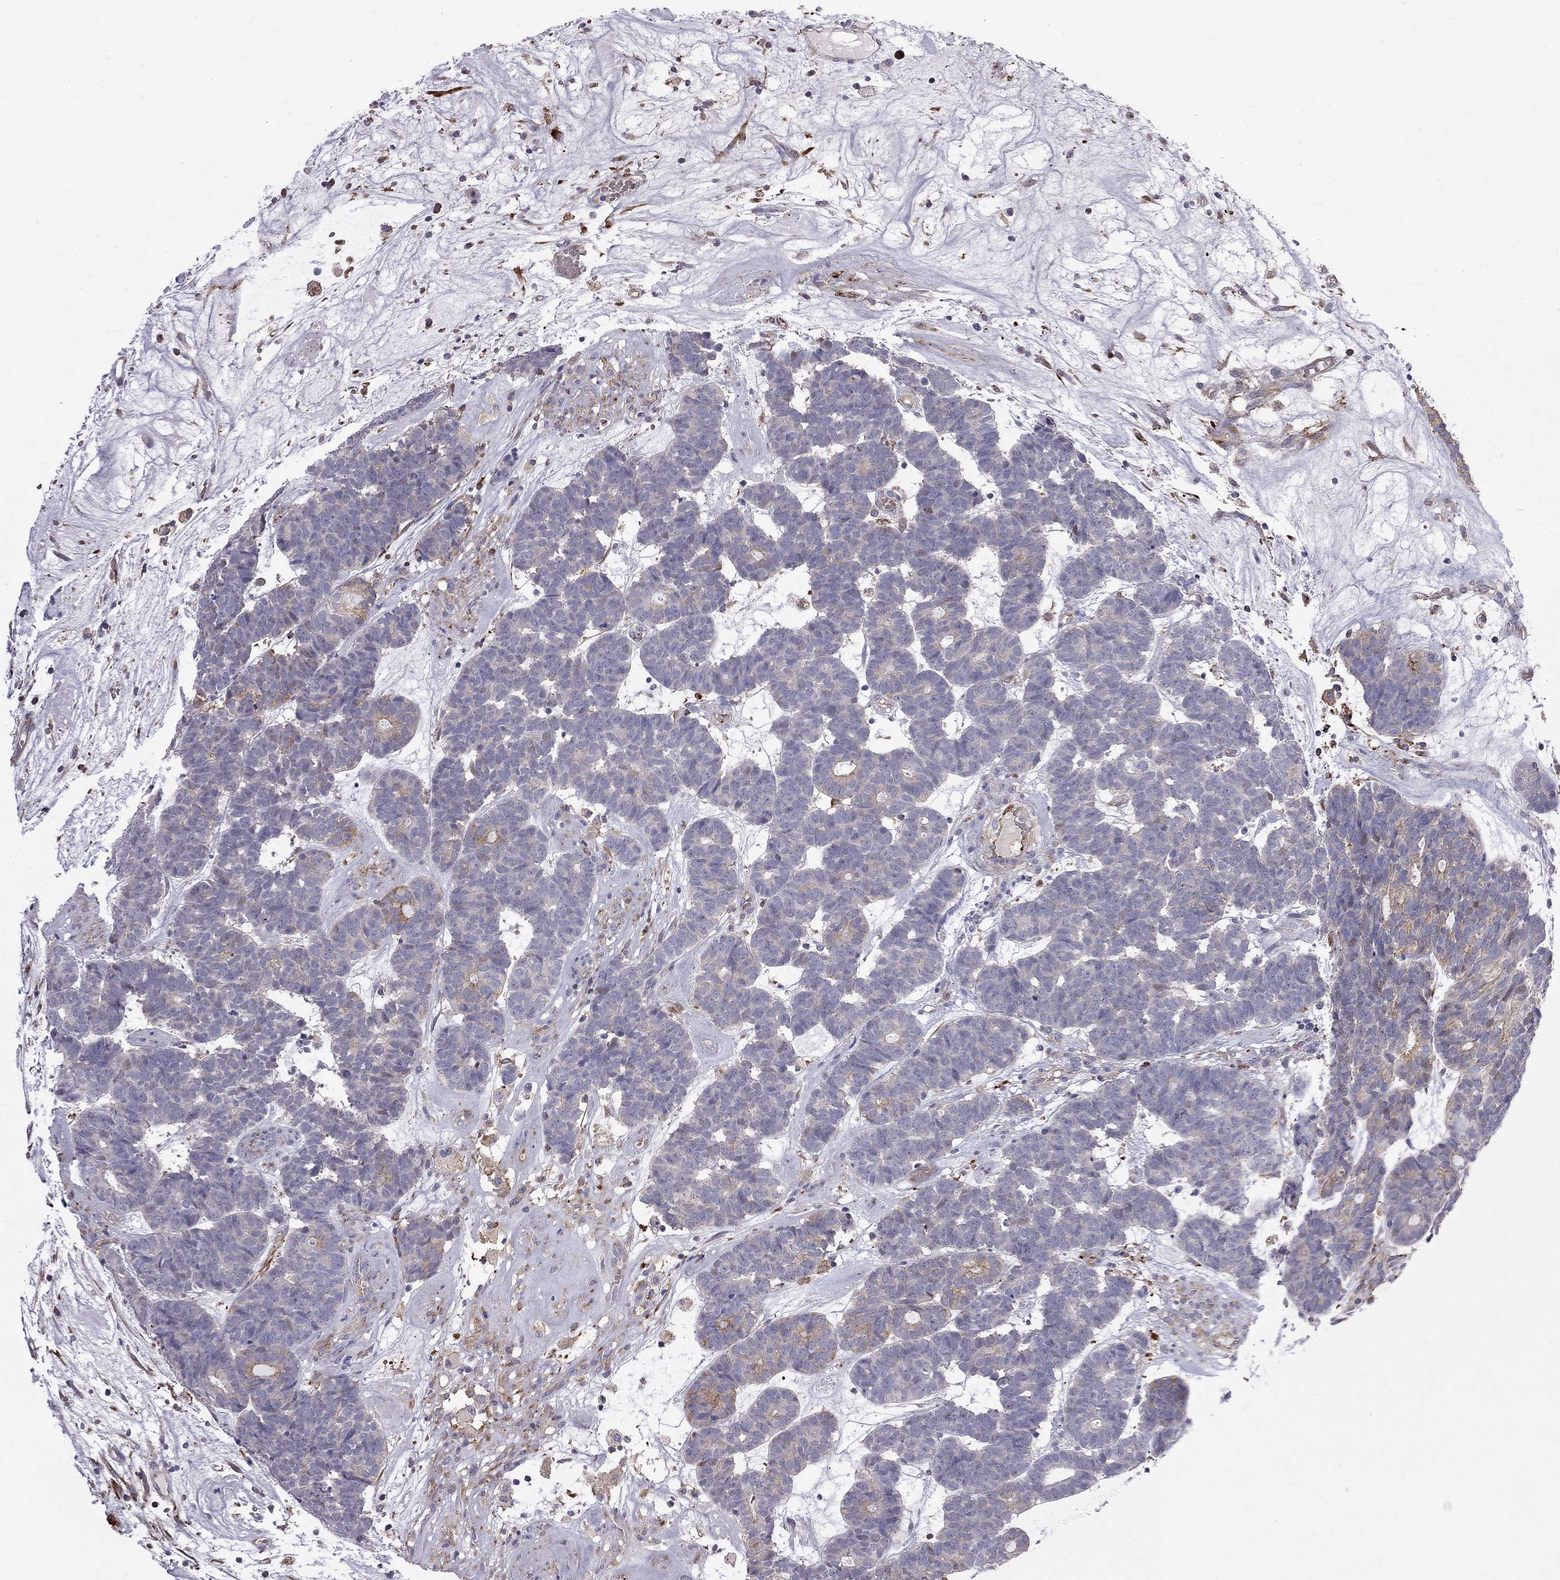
{"staining": {"intensity": "moderate", "quantity": "<25%", "location": "cytoplasmic/membranous"}, "tissue": "head and neck cancer", "cell_type": "Tumor cells", "image_type": "cancer", "snomed": [{"axis": "morphology", "description": "Adenocarcinoma, NOS"}, {"axis": "topography", "description": "Head-Neck"}], "caption": "Immunohistochemistry of adenocarcinoma (head and neck) shows low levels of moderate cytoplasmic/membranous positivity in about <25% of tumor cells.", "gene": "EIF4E3", "patient": {"sex": "female", "age": 81}}